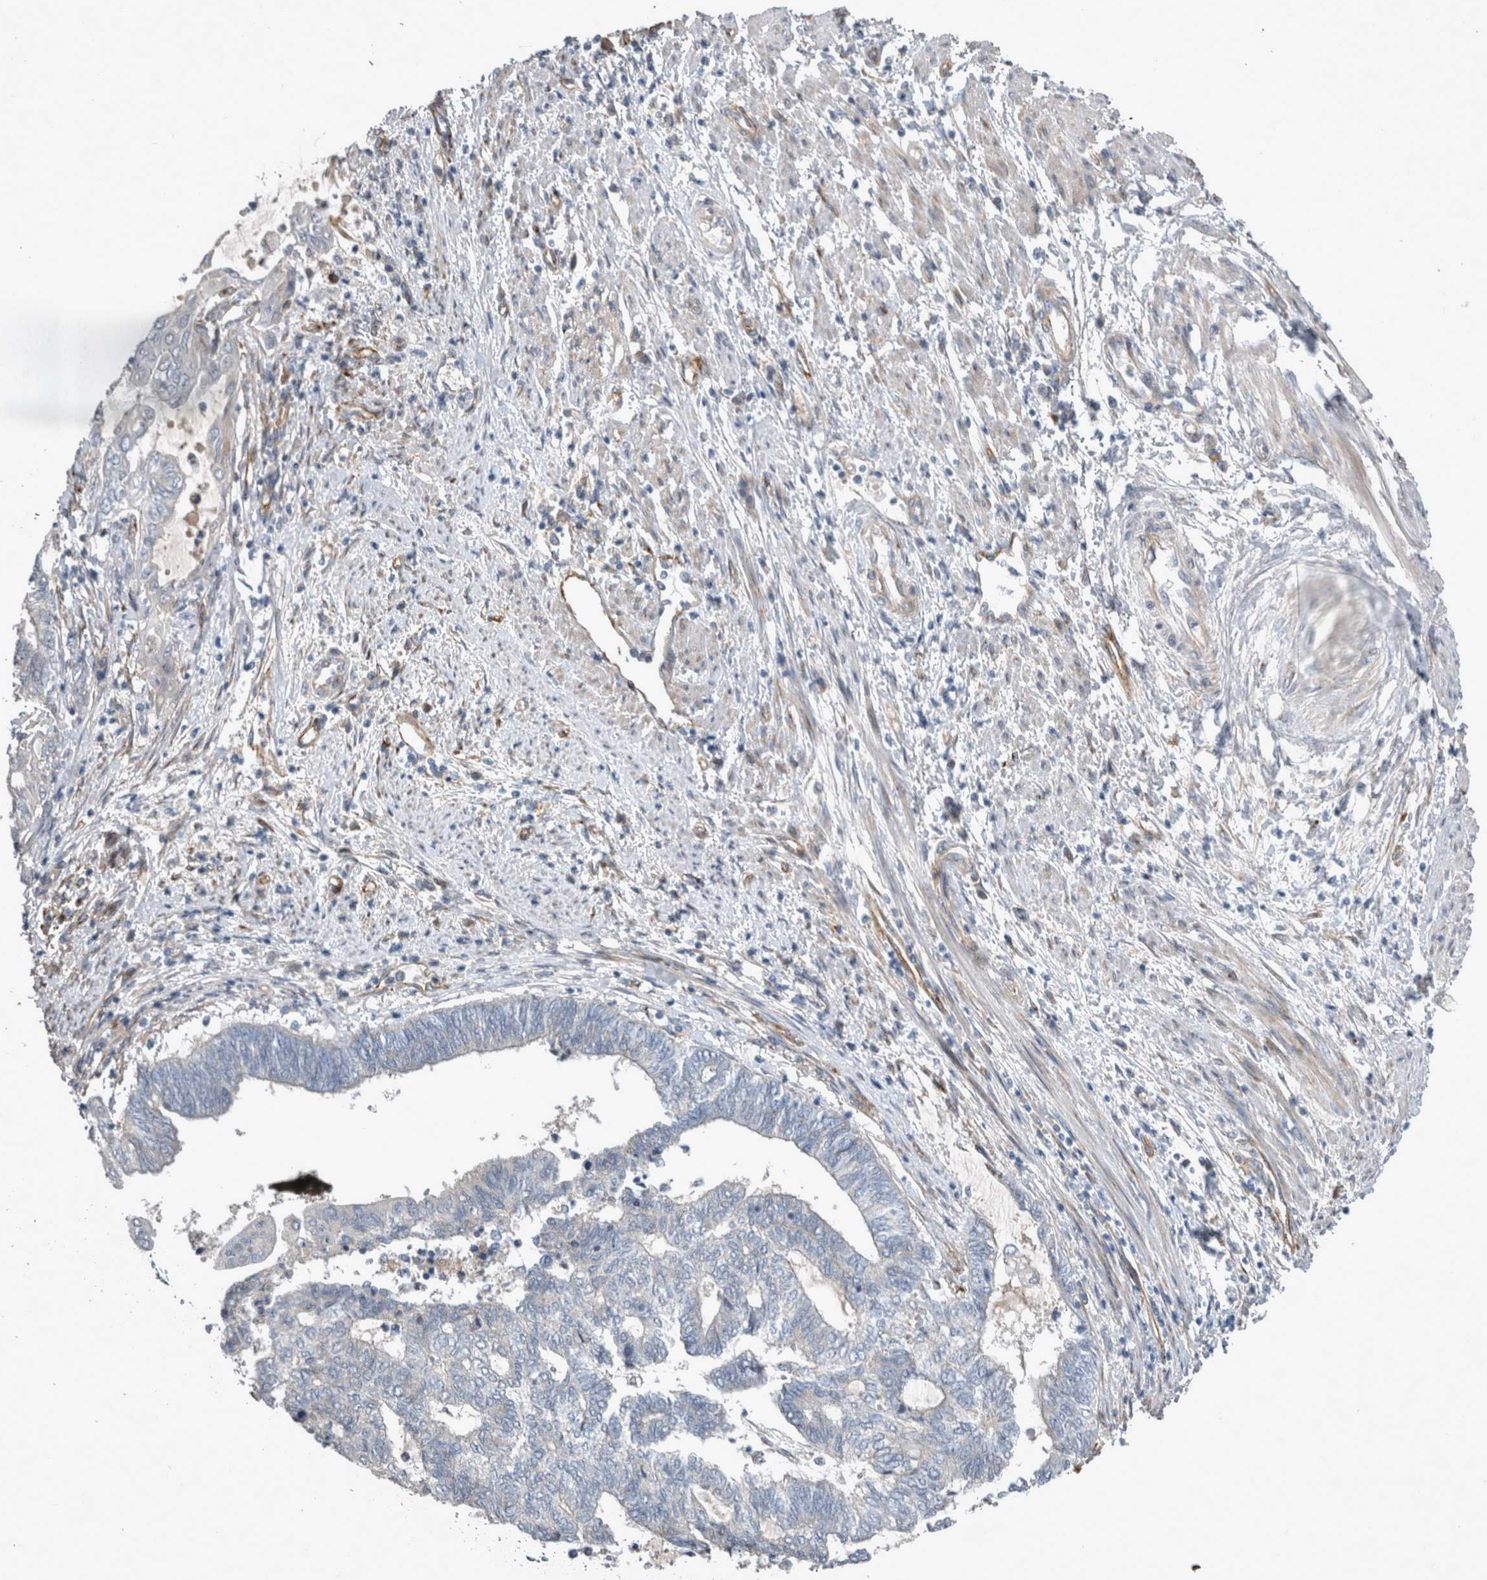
{"staining": {"intensity": "negative", "quantity": "none", "location": "none"}, "tissue": "endometrial cancer", "cell_type": "Tumor cells", "image_type": "cancer", "snomed": [{"axis": "morphology", "description": "Adenocarcinoma, NOS"}, {"axis": "topography", "description": "Uterus"}, {"axis": "topography", "description": "Endometrium"}], "caption": "A histopathology image of human endometrial cancer is negative for staining in tumor cells. (Immunohistochemistry, brightfield microscopy, high magnification).", "gene": "SLC22A11", "patient": {"sex": "female", "age": 70}}